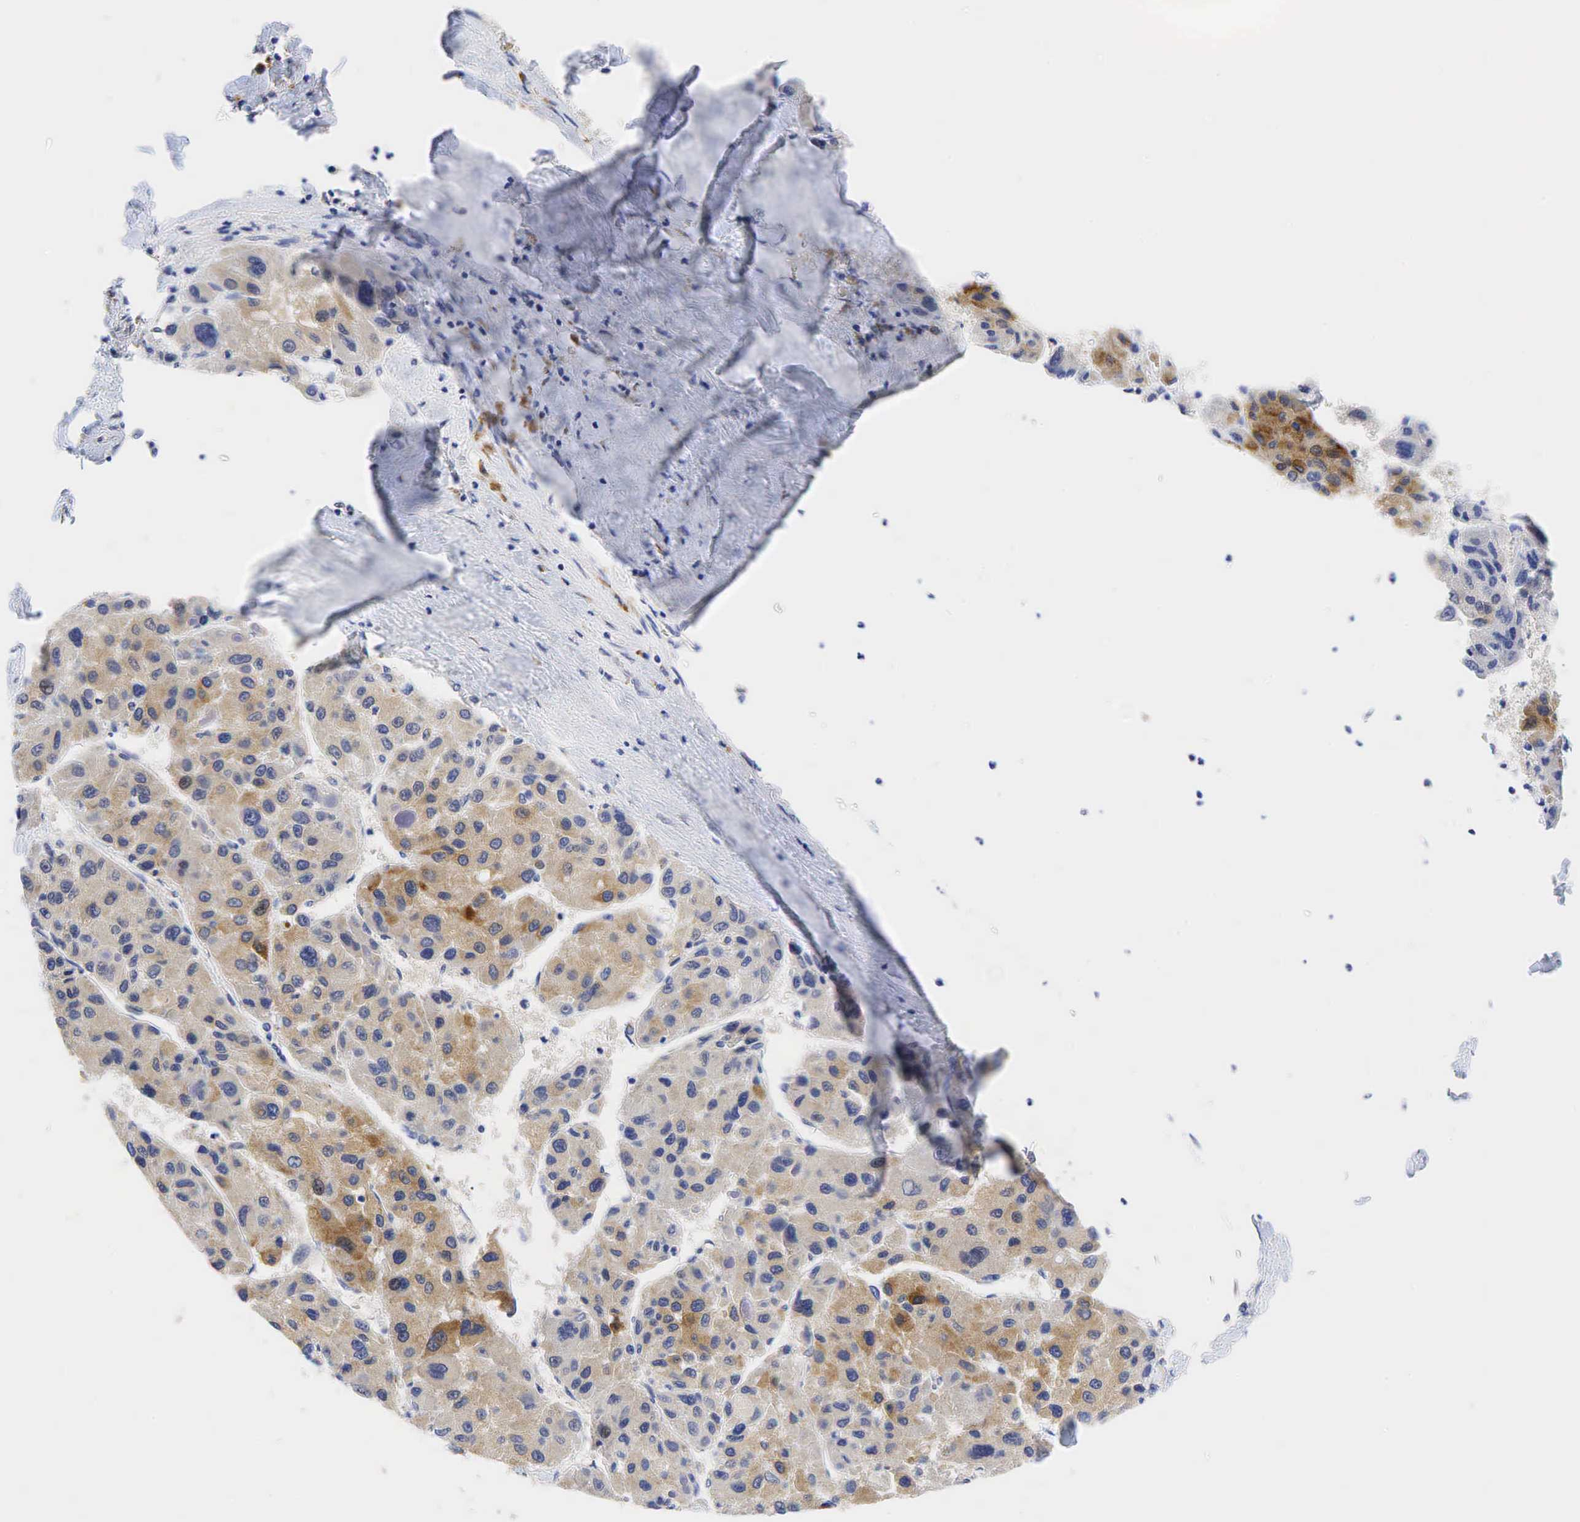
{"staining": {"intensity": "moderate", "quantity": "25%-75%", "location": "cytoplasmic/membranous"}, "tissue": "liver cancer", "cell_type": "Tumor cells", "image_type": "cancer", "snomed": [{"axis": "morphology", "description": "Carcinoma, Hepatocellular, NOS"}, {"axis": "topography", "description": "Liver"}], "caption": "Tumor cells reveal moderate cytoplasmic/membranous staining in approximately 25%-75% of cells in hepatocellular carcinoma (liver). (DAB IHC with brightfield microscopy, high magnification).", "gene": "CCND1", "patient": {"sex": "male", "age": 64}}